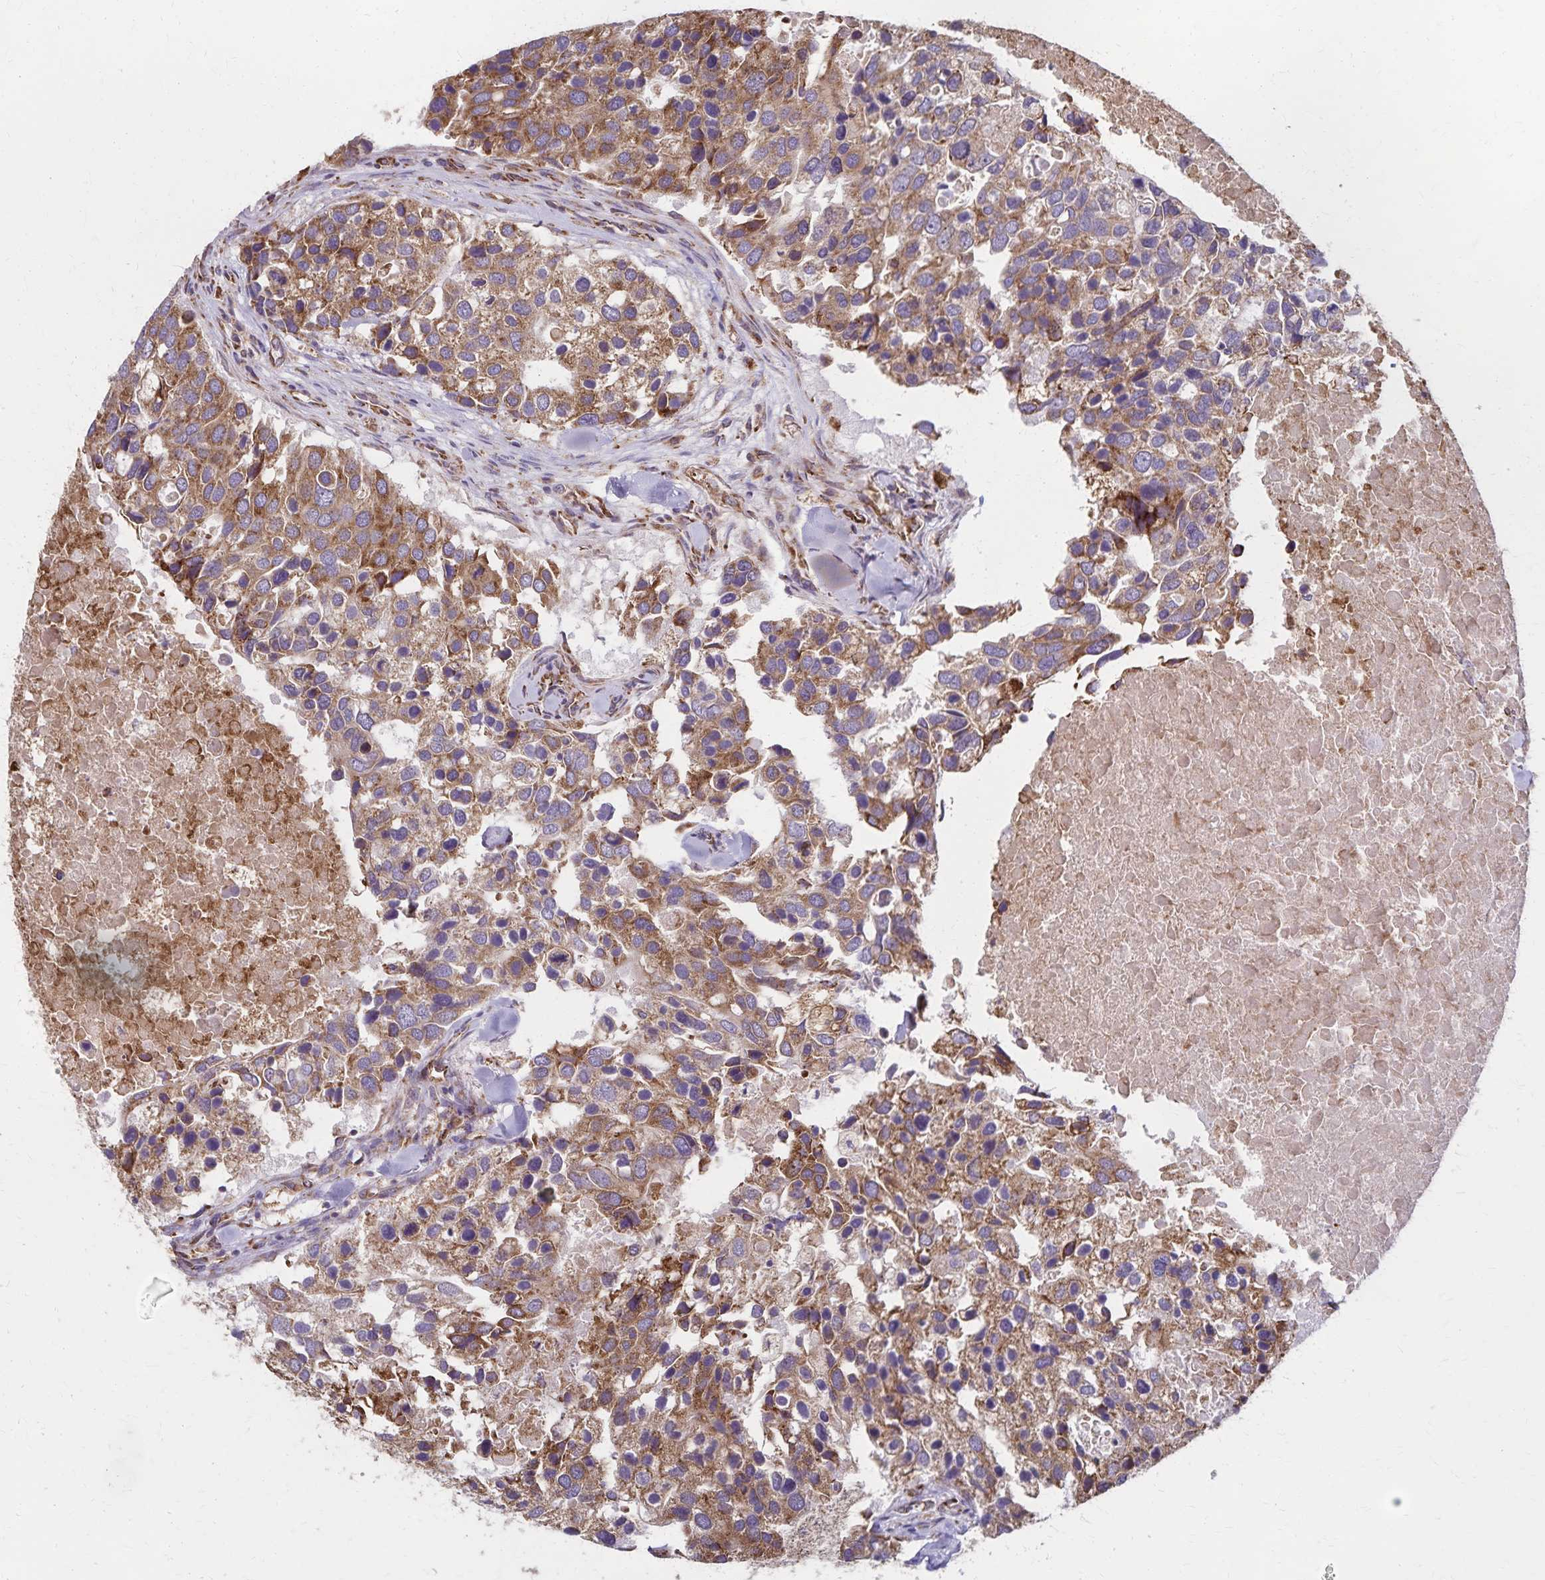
{"staining": {"intensity": "moderate", "quantity": ">75%", "location": "cytoplasmic/membranous"}, "tissue": "breast cancer", "cell_type": "Tumor cells", "image_type": "cancer", "snomed": [{"axis": "morphology", "description": "Duct carcinoma"}, {"axis": "topography", "description": "Breast"}], "caption": "Immunohistochemical staining of breast cancer shows moderate cytoplasmic/membranous protein staining in approximately >75% of tumor cells.", "gene": "RNF10", "patient": {"sex": "female", "age": 83}}